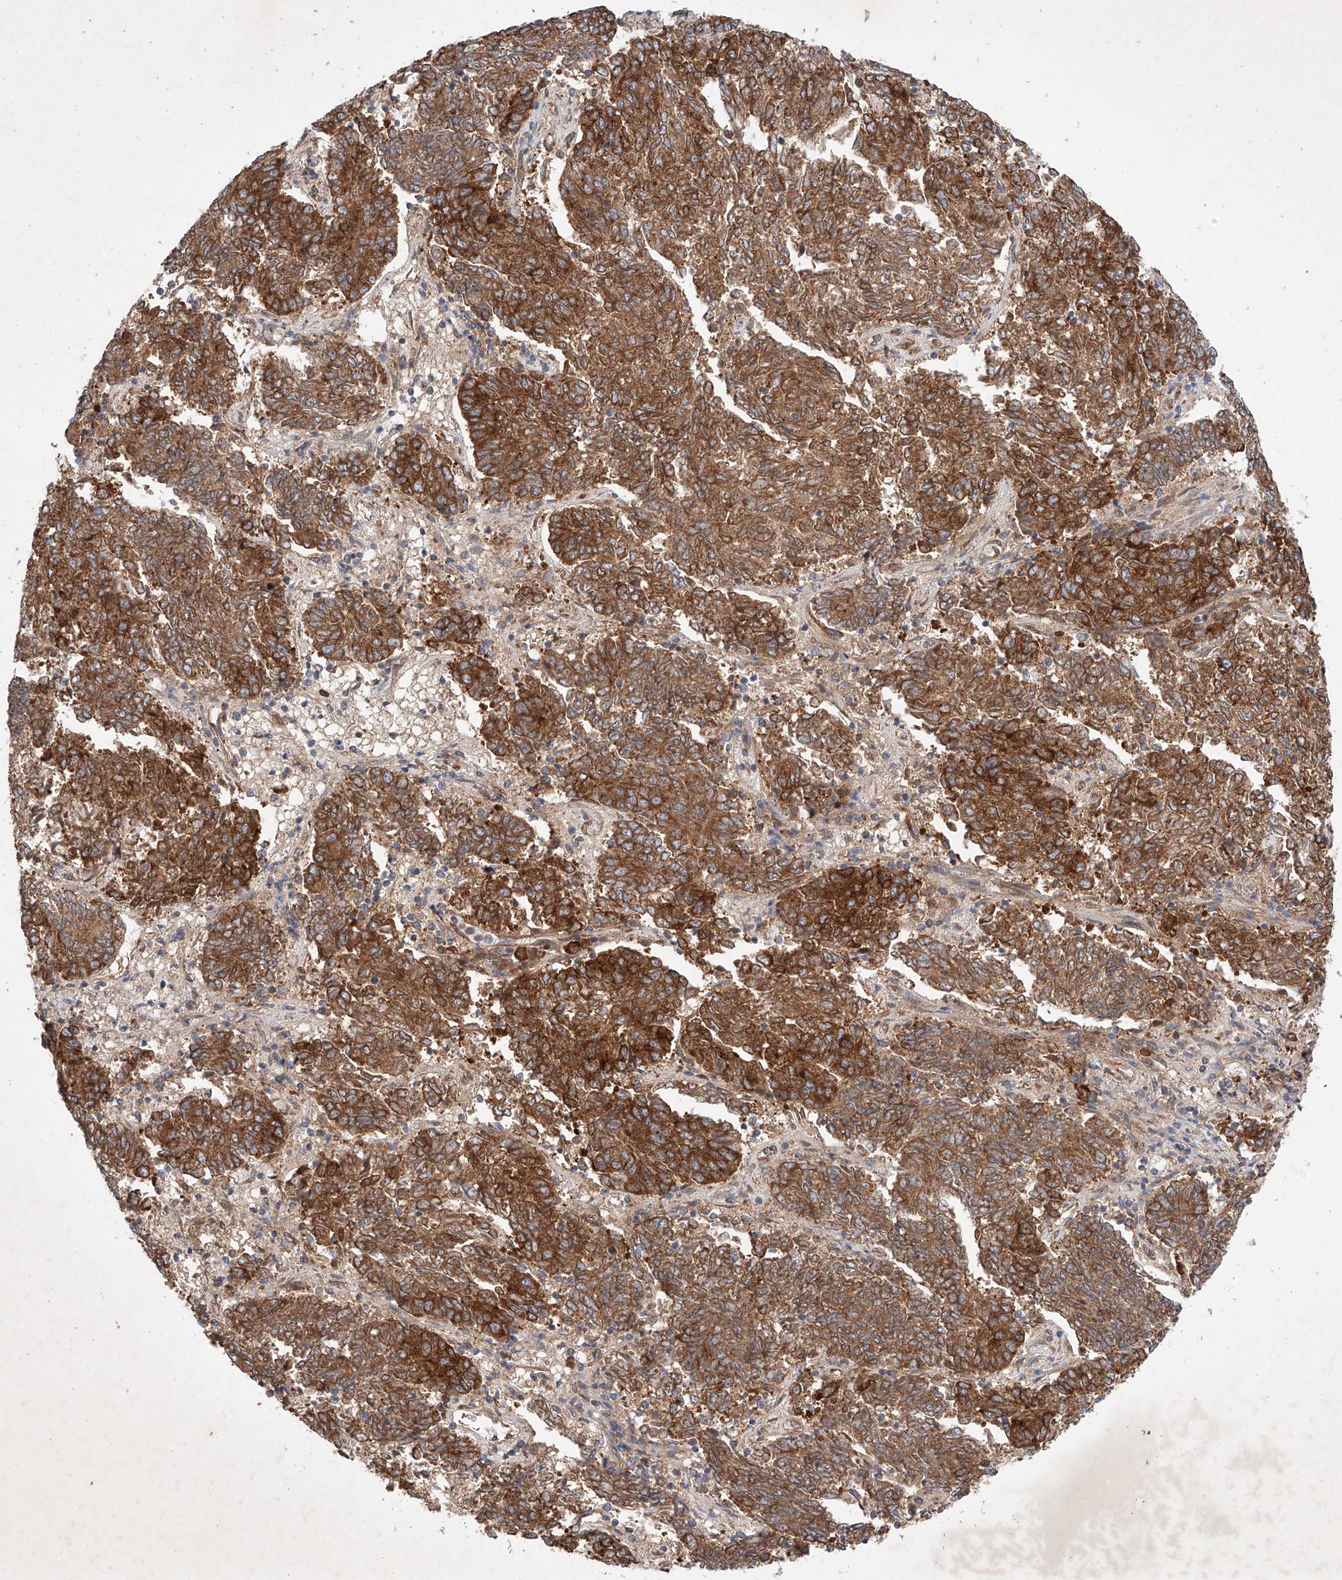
{"staining": {"intensity": "strong", "quantity": ">75%", "location": "cytoplasmic/membranous"}, "tissue": "endometrial cancer", "cell_type": "Tumor cells", "image_type": "cancer", "snomed": [{"axis": "morphology", "description": "Adenocarcinoma, NOS"}, {"axis": "topography", "description": "Endometrium"}], "caption": "Immunohistochemical staining of endometrial cancer (adenocarcinoma) displays high levels of strong cytoplasmic/membranous positivity in approximately >75% of tumor cells.", "gene": "FASTK", "patient": {"sex": "female", "age": 80}}